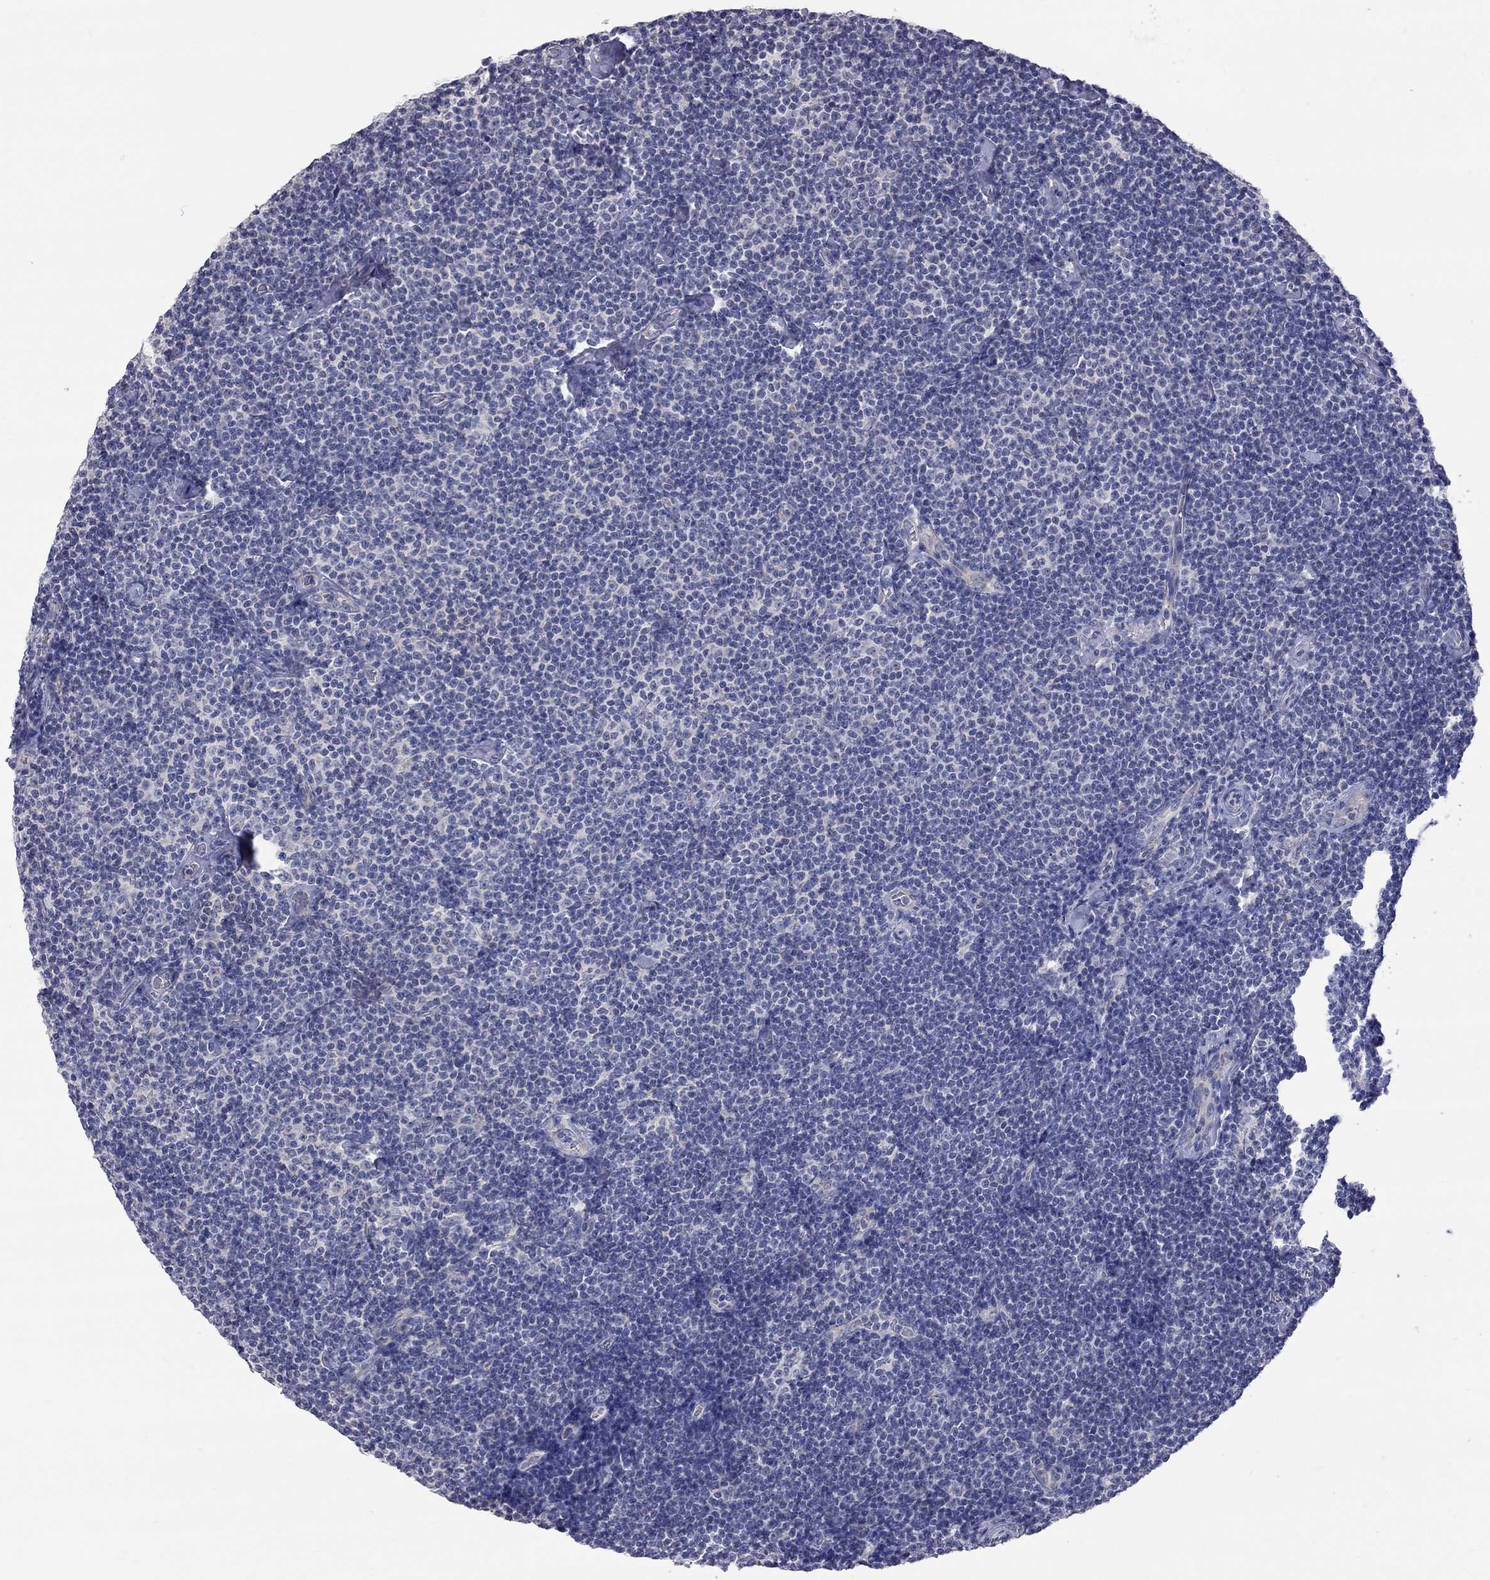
{"staining": {"intensity": "negative", "quantity": "none", "location": "none"}, "tissue": "lymphoma", "cell_type": "Tumor cells", "image_type": "cancer", "snomed": [{"axis": "morphology", "description": "Malignant lymphoma, non-Hodgkin's type, Low grade"}, {"axis": "topography", "description": "Lymph node"}], "caption": "Photomicrograph shows no significant protein expression in tumor cells of lymphoma.", "gene": "OPRK1", "patient": {"sex": "male", "age": 81}}